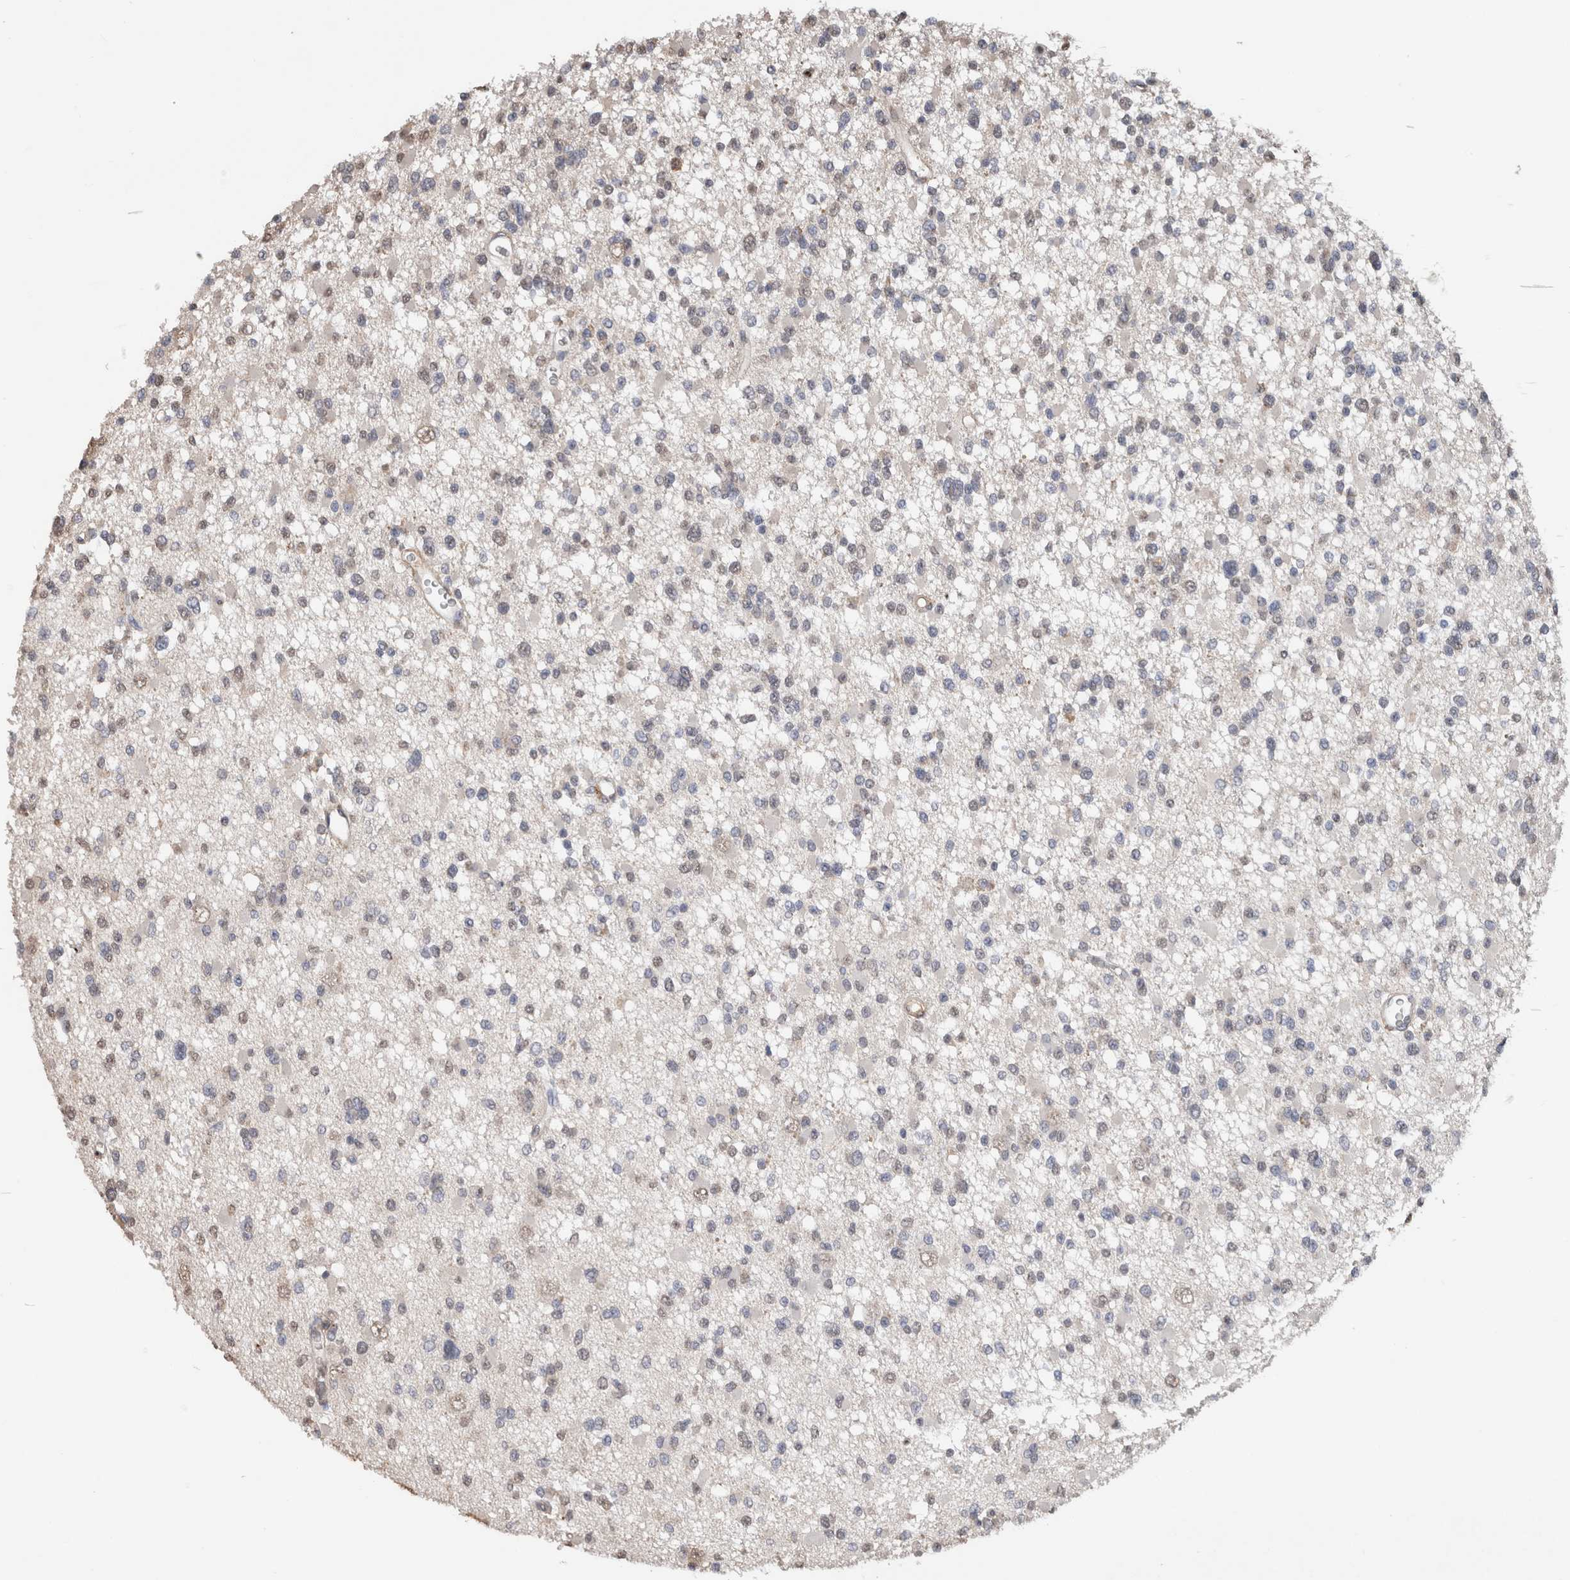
{"staining": {"intensity": "negative", "quantity": "none", "location": "none"}, "tissue": "glioma", "cell_type": "Tumor cells", "image_type": "cancer", "snomed": [{"axis": "morphology", "description": "Glioma, malignant, Low grade"}, {"axis": "topography", "description": "Brain"}], "caption": "High magnification brightfield microscopy of glioma stained with DAB (3,3'-diaminobenzidine) (brown) and counterstained with hematoxylin (blue): tumor cells show no significant positivity.", "gene": "S100A10", "patient": {"sex": "female", "age": 22}}